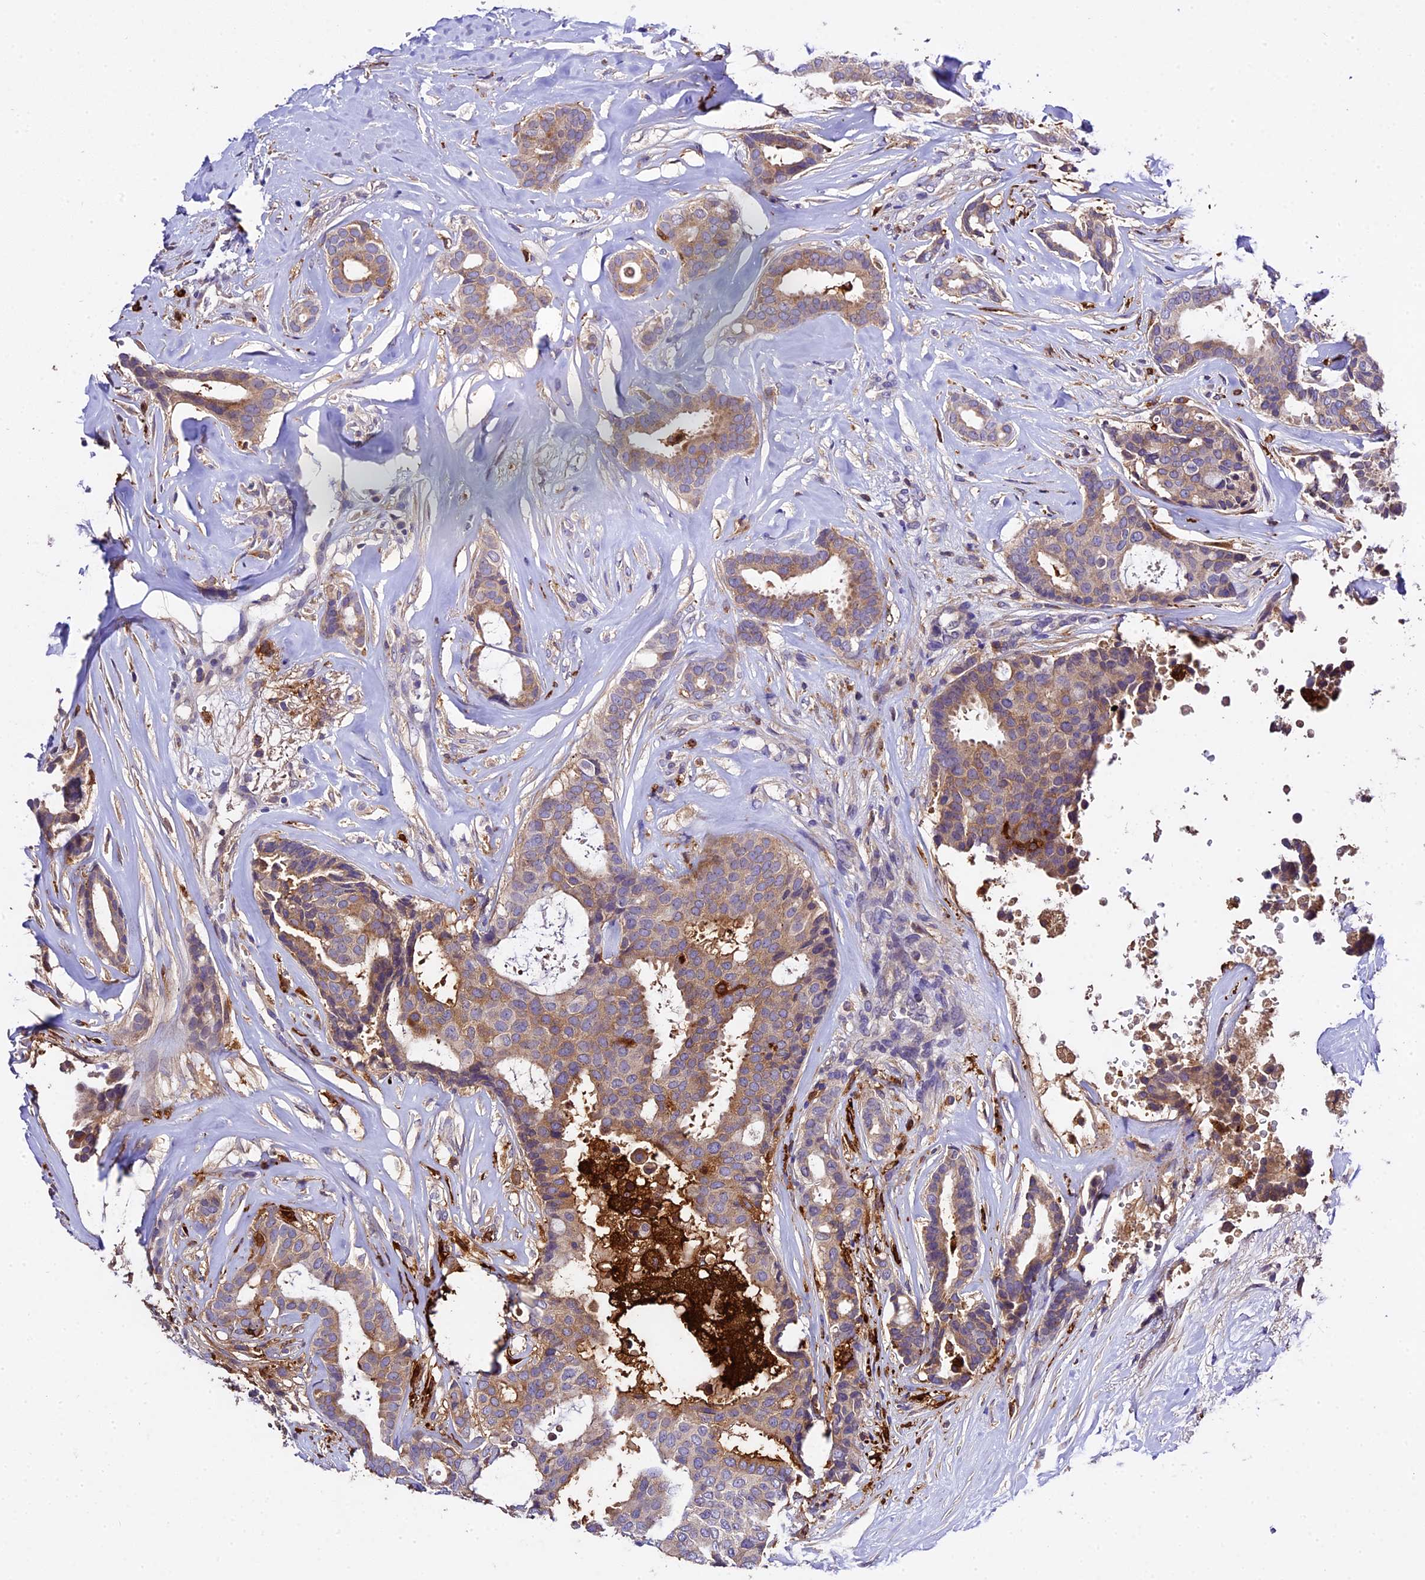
{"staining": {"intensity": "weak", "quantity": "25%-75%", "location": "cytoplasmic/membranous"}, "tissue": "breast cancer", "cell_type": "Tumor cells", "image_type": "cancer", "snomed": [{"axis": "morphology", "description": "Duct carcinoma"}, {"axis": "topography", "description": "Breast"}], "caption": "IHC image of neoplastic tissue: human breast invasive ductal carcinoma stained using IHC reveals low levels of weak protein expression localized specifically in the cytoplasmic/membranous of tumor cells, appearing as a cytoplasmic/membranous brown color.", "gene": "CILP2", "patient": {"sex": "female", "age": 75}}